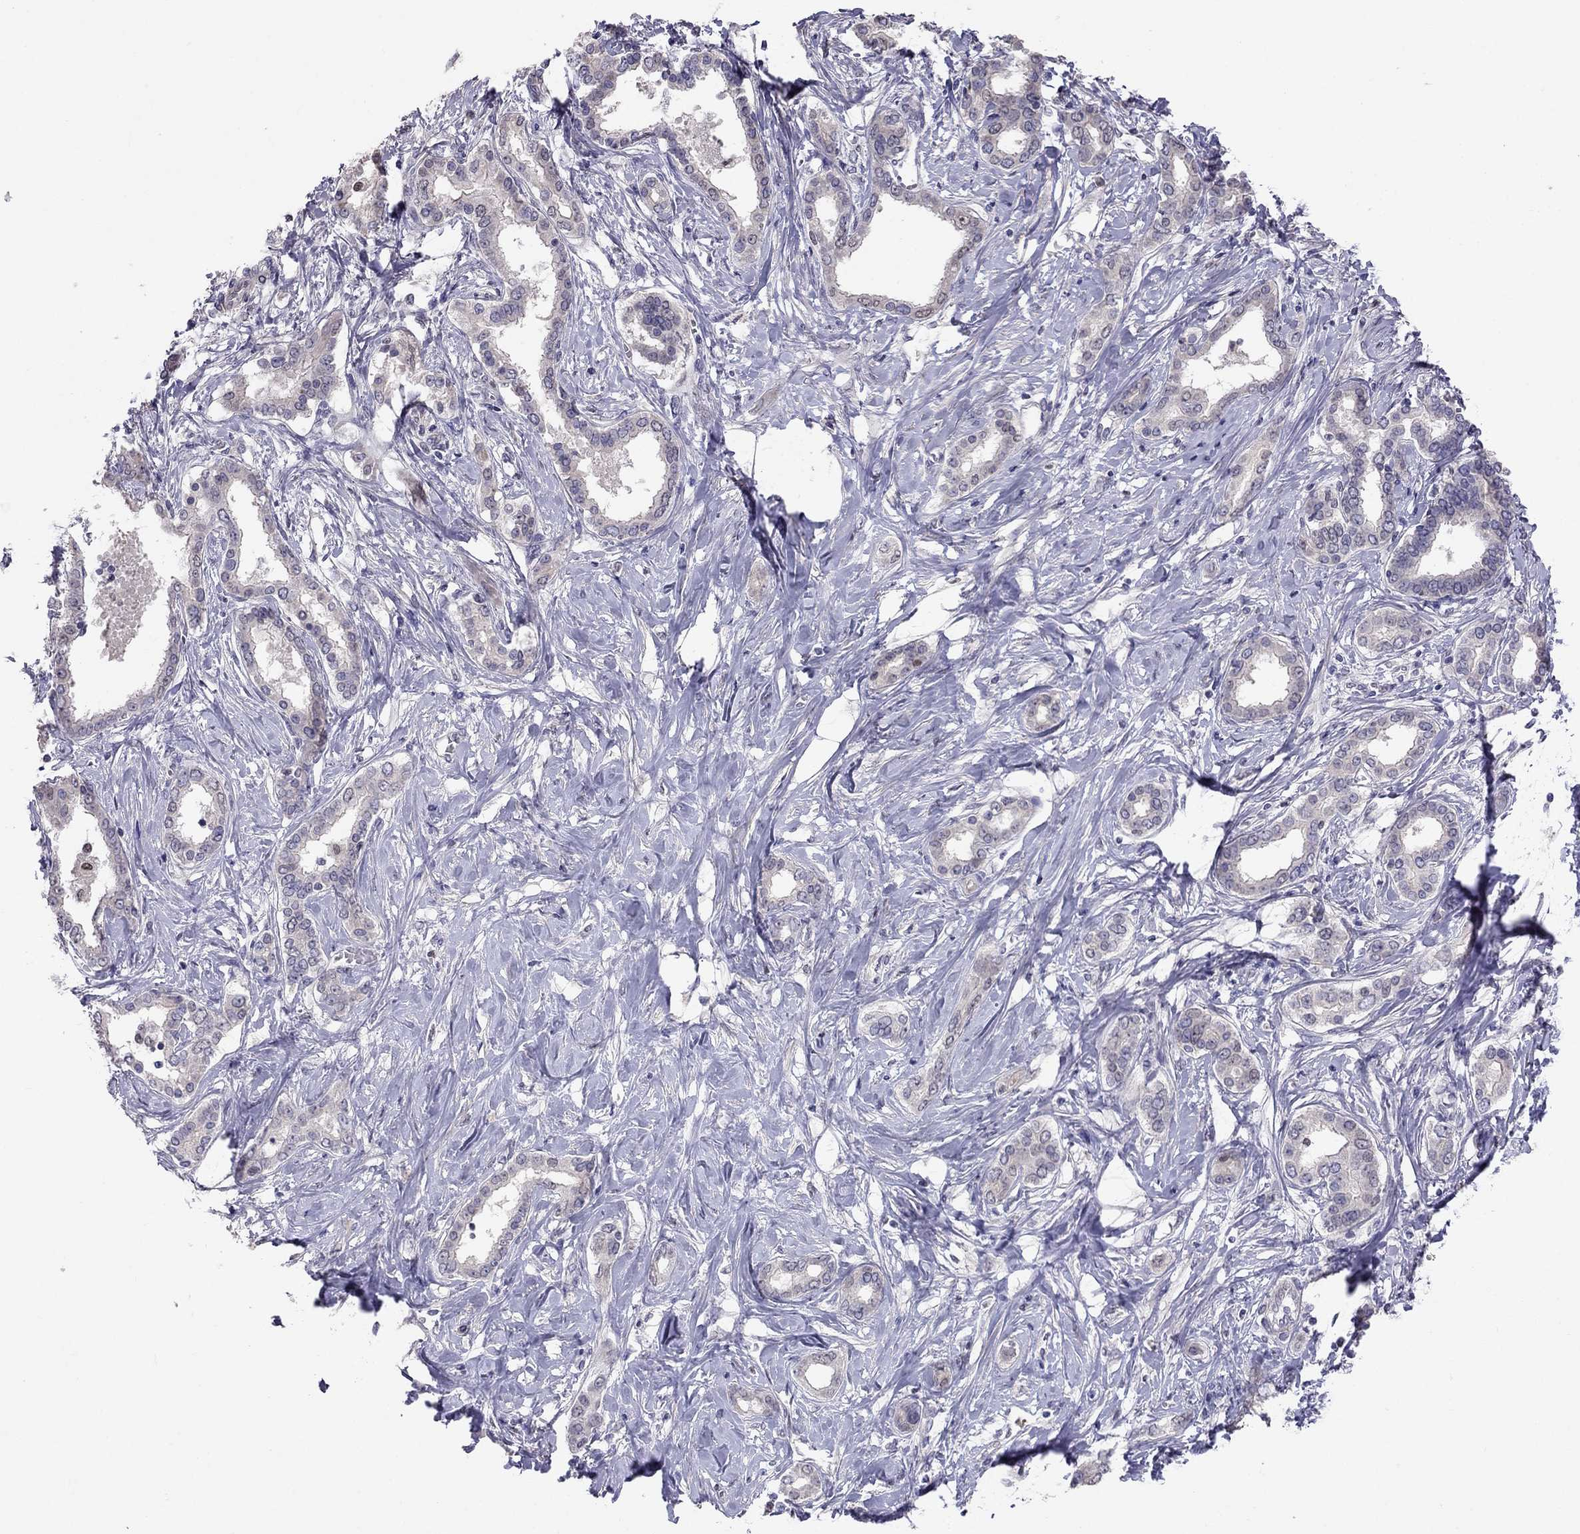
{"staining": {"intensity": "negative", "quantity": "none", "location": "none"}, "tissue": "liver cancer", "cell_type": "Tumor cells", "image_type": "cancer", "snomed": [{"axis": "morphology", "description": "Cholangiocarcinoma"}, {"axis": "topography", "description": "Liver"}], "caption": "Protein analysis of liver cancer reveals no significant positivity in tumor cells. (Stains: DAB IHC with hematoxylin counter stain, Microscopy: brightfield microscopy at high magnification).", "gene": "LRRC39", "patient": {"sex": "female", "age": 47}}